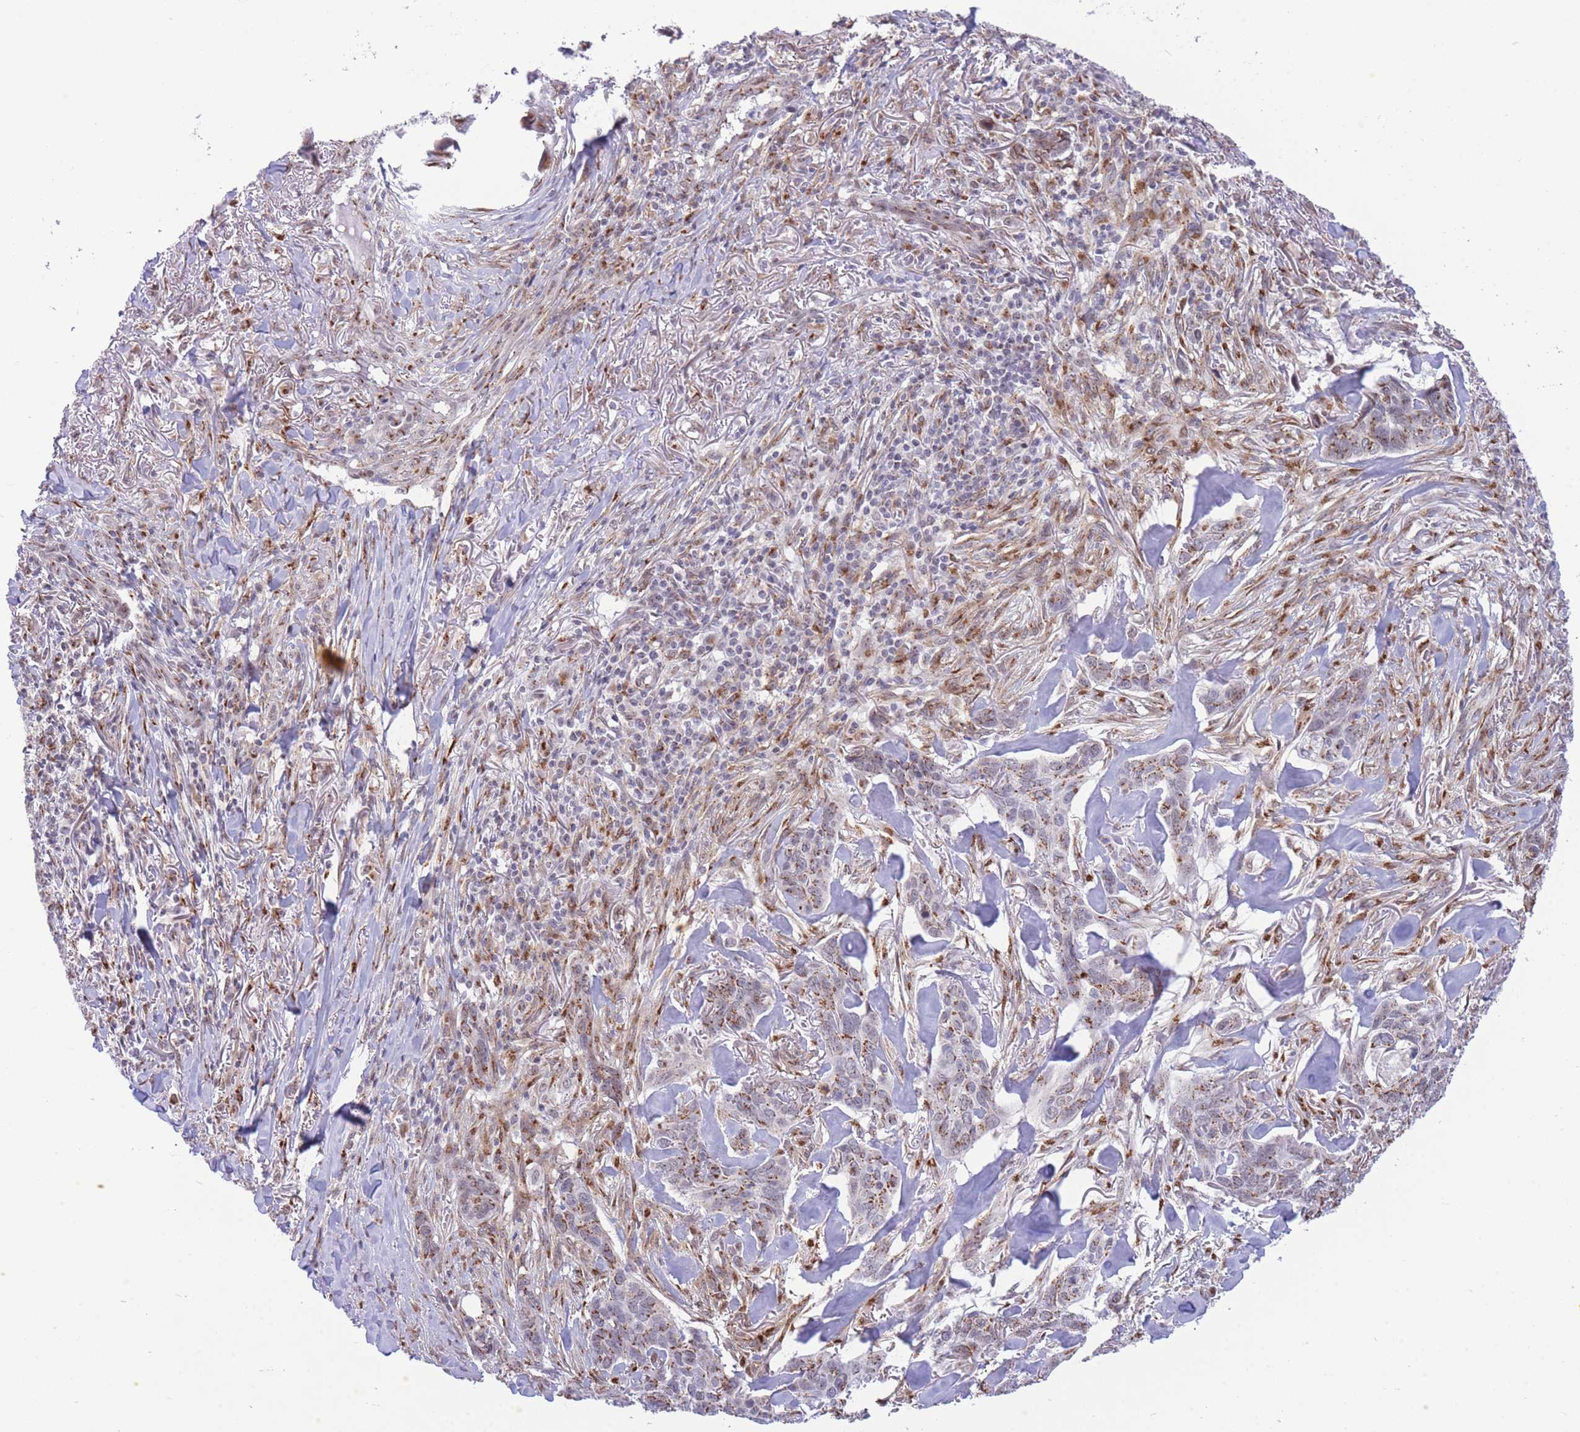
{"staining": {"intensity": "moderate", "quantity": ">75%", "location": "cytoplasmic/membranous"}, "tissue": "skin cancer", "cell_type": "Tumor cells", "image_type": "cancer", "snomed": [{"axis": "morphology", "description": "Basal cell carcinoma"}, {"axis": "topography", "description": "Skin"}], "caption": "Human skin basal cell carcinoma stained for a protein (brown) reveals moderate cytoplasmic/membranous positive staining in about >75% of tumor cells.", "gene": "INO80C", "patient": {"sex": "male", "age": 86}}